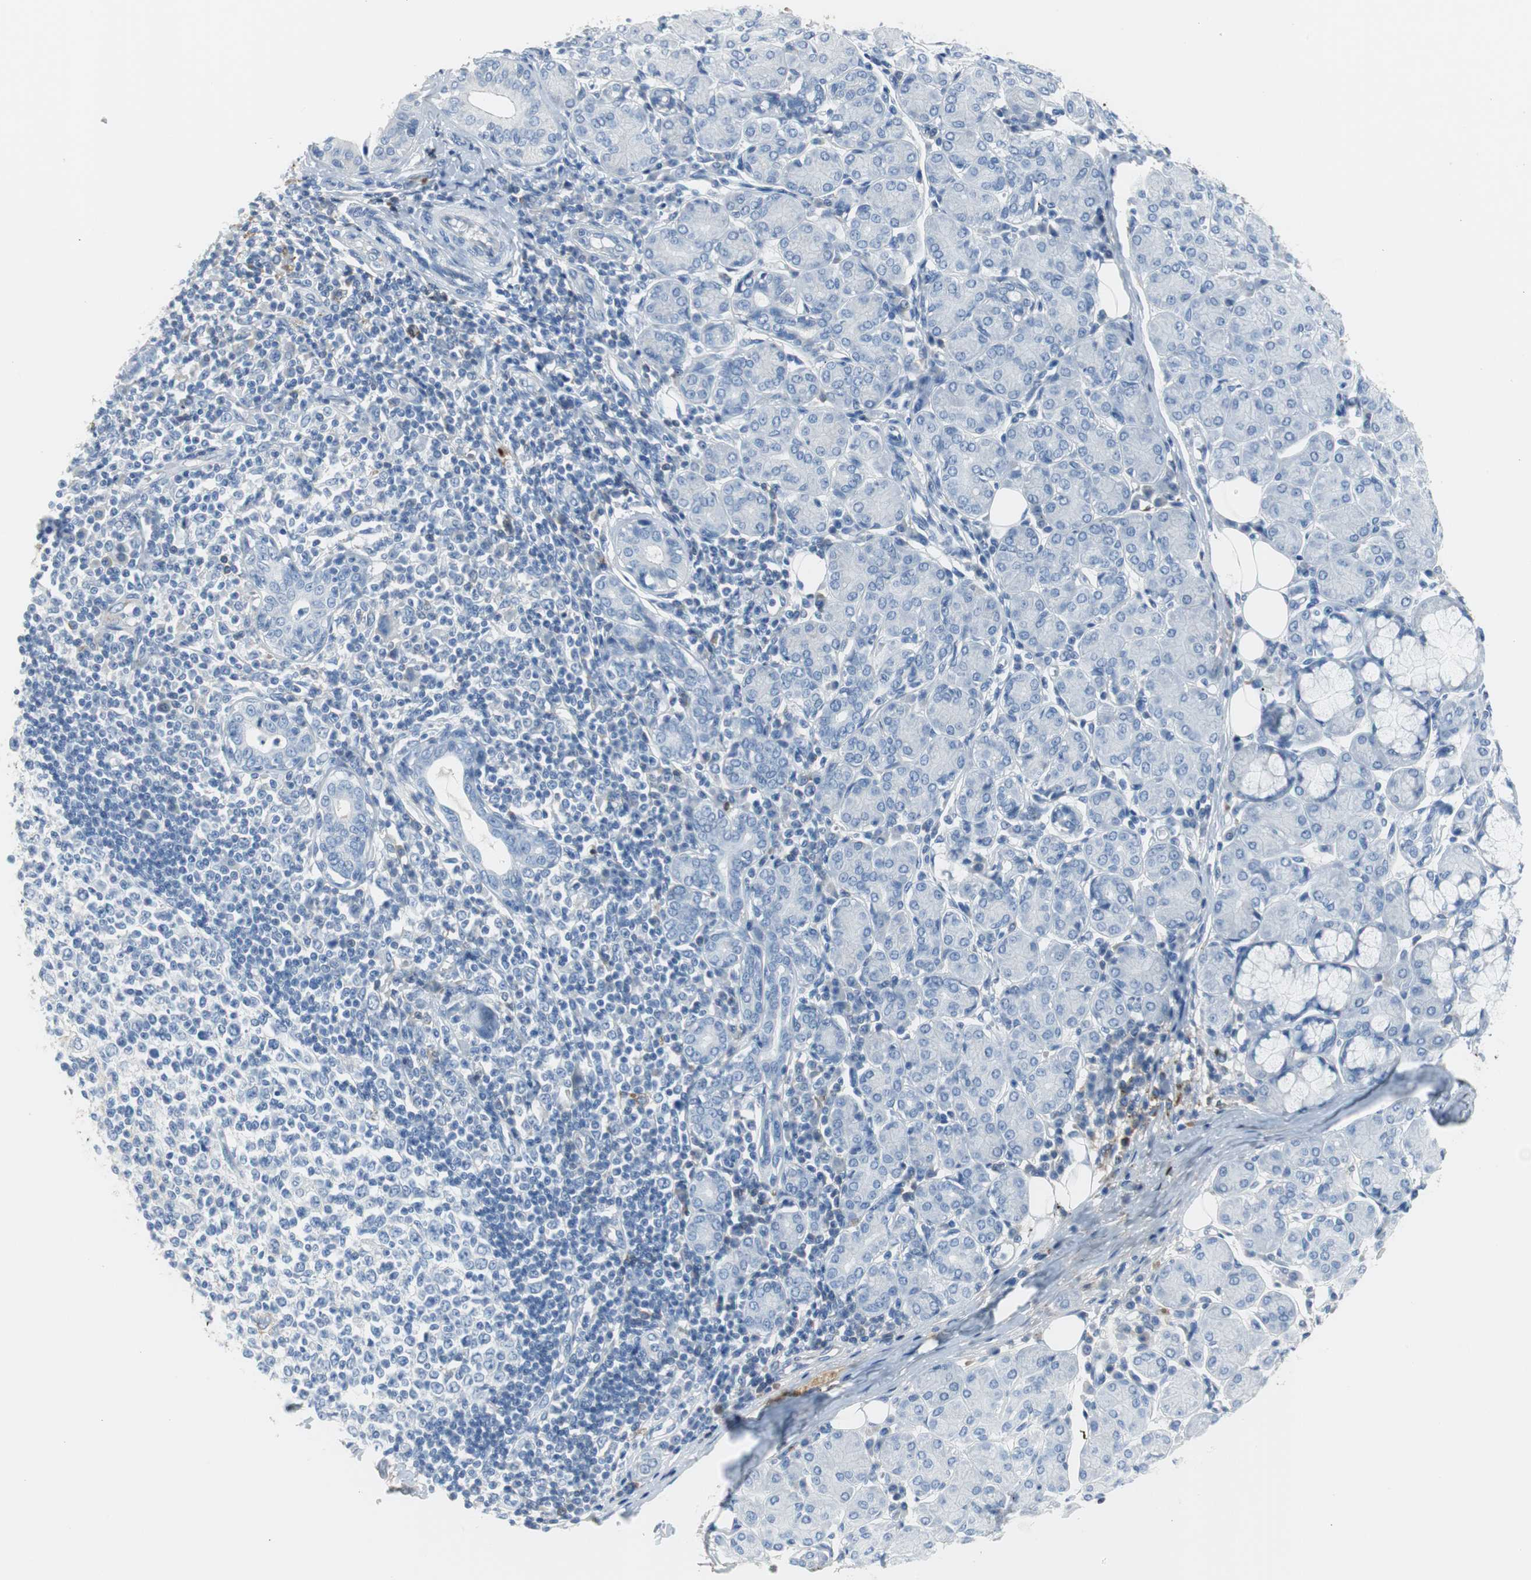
{"staining": {"intensity": "negative", "quantity": "none", "location": "none"}, "tissue": "salivary gland", "cell_type": "Glandular cells", "image_type": "normal", "snomed": [{"axis": "morphology", "description": "Normal tissue, NOS"}, {"axis": "morphology", "description": "Inflammation, NOS"}, {"axis": "topography", "description": "Lymph node"}, {"axis": "topography", "description": "Salivary gland"}], "caption": "IHC histopathology image of unremarkable salivary gland stained for a protein (brown), which exhibits no staining in glandular cells. Nuclei are stained in blue.", "gene": "APCS", "patient": {"sex": "male", "age": 3}}